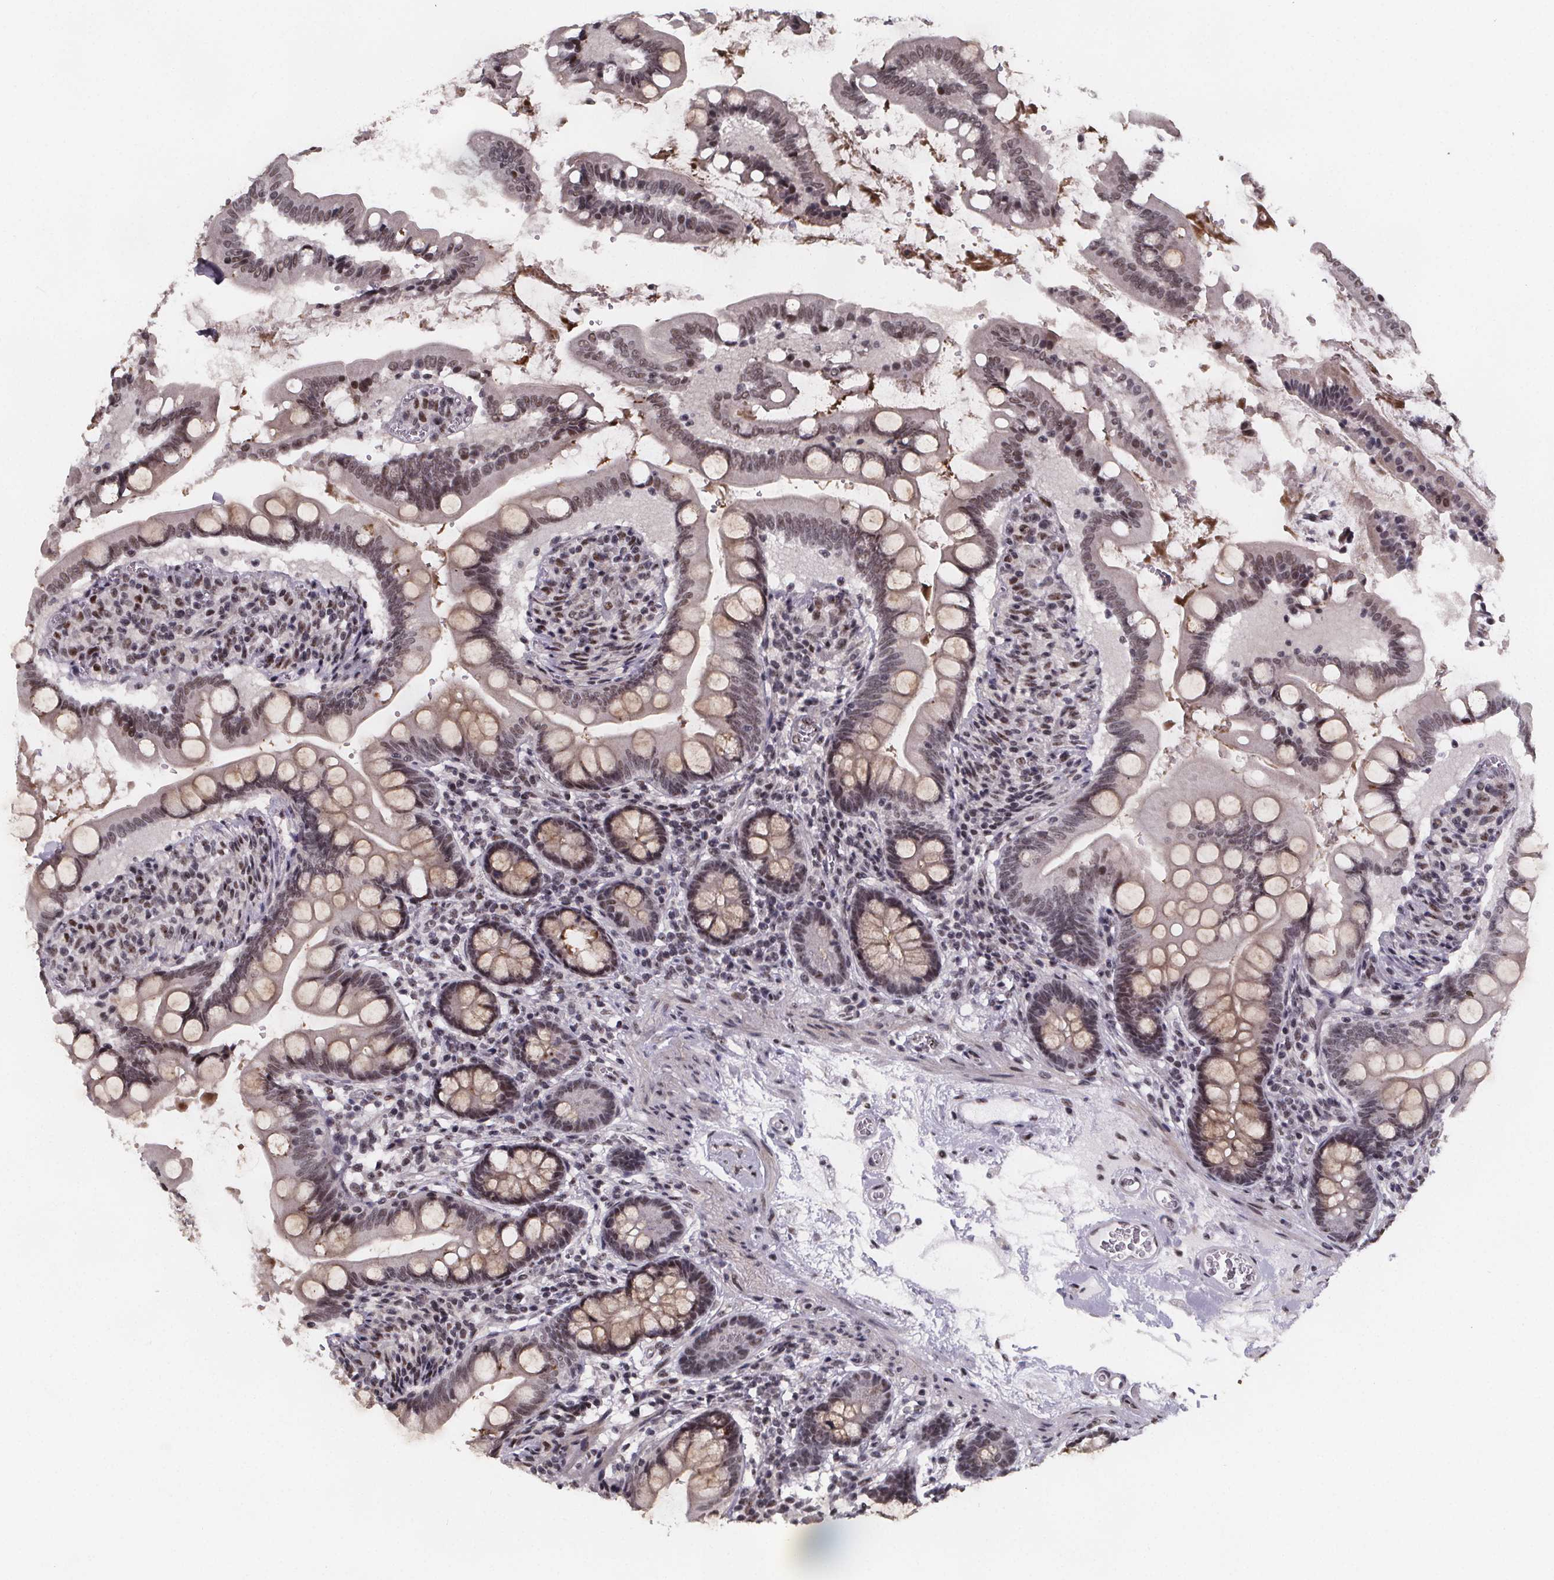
{"staining": {"intensity": "moderate", "quantity": "25%-75%", "location": "cytoplasmic/membranous,nuclear"}, "tissue": "small intestine", "cell_type": "Glandular cells", "image_type": "normal", "snomed": [{"axis": "morphology", "description": "Normal tissue, NOS"}, {"axis": "topography", "description": "Small intestine"}], "caption": "Immunohistochemical staining of benign small intestine demonstrates 25%-75% levels of moderate cytoplasmic/membranous,nuclear protein expression in approximately 25%-75% of glandular cells.", "gene": "U2SURP", "patient": {"sex": "female", "age": 56}}